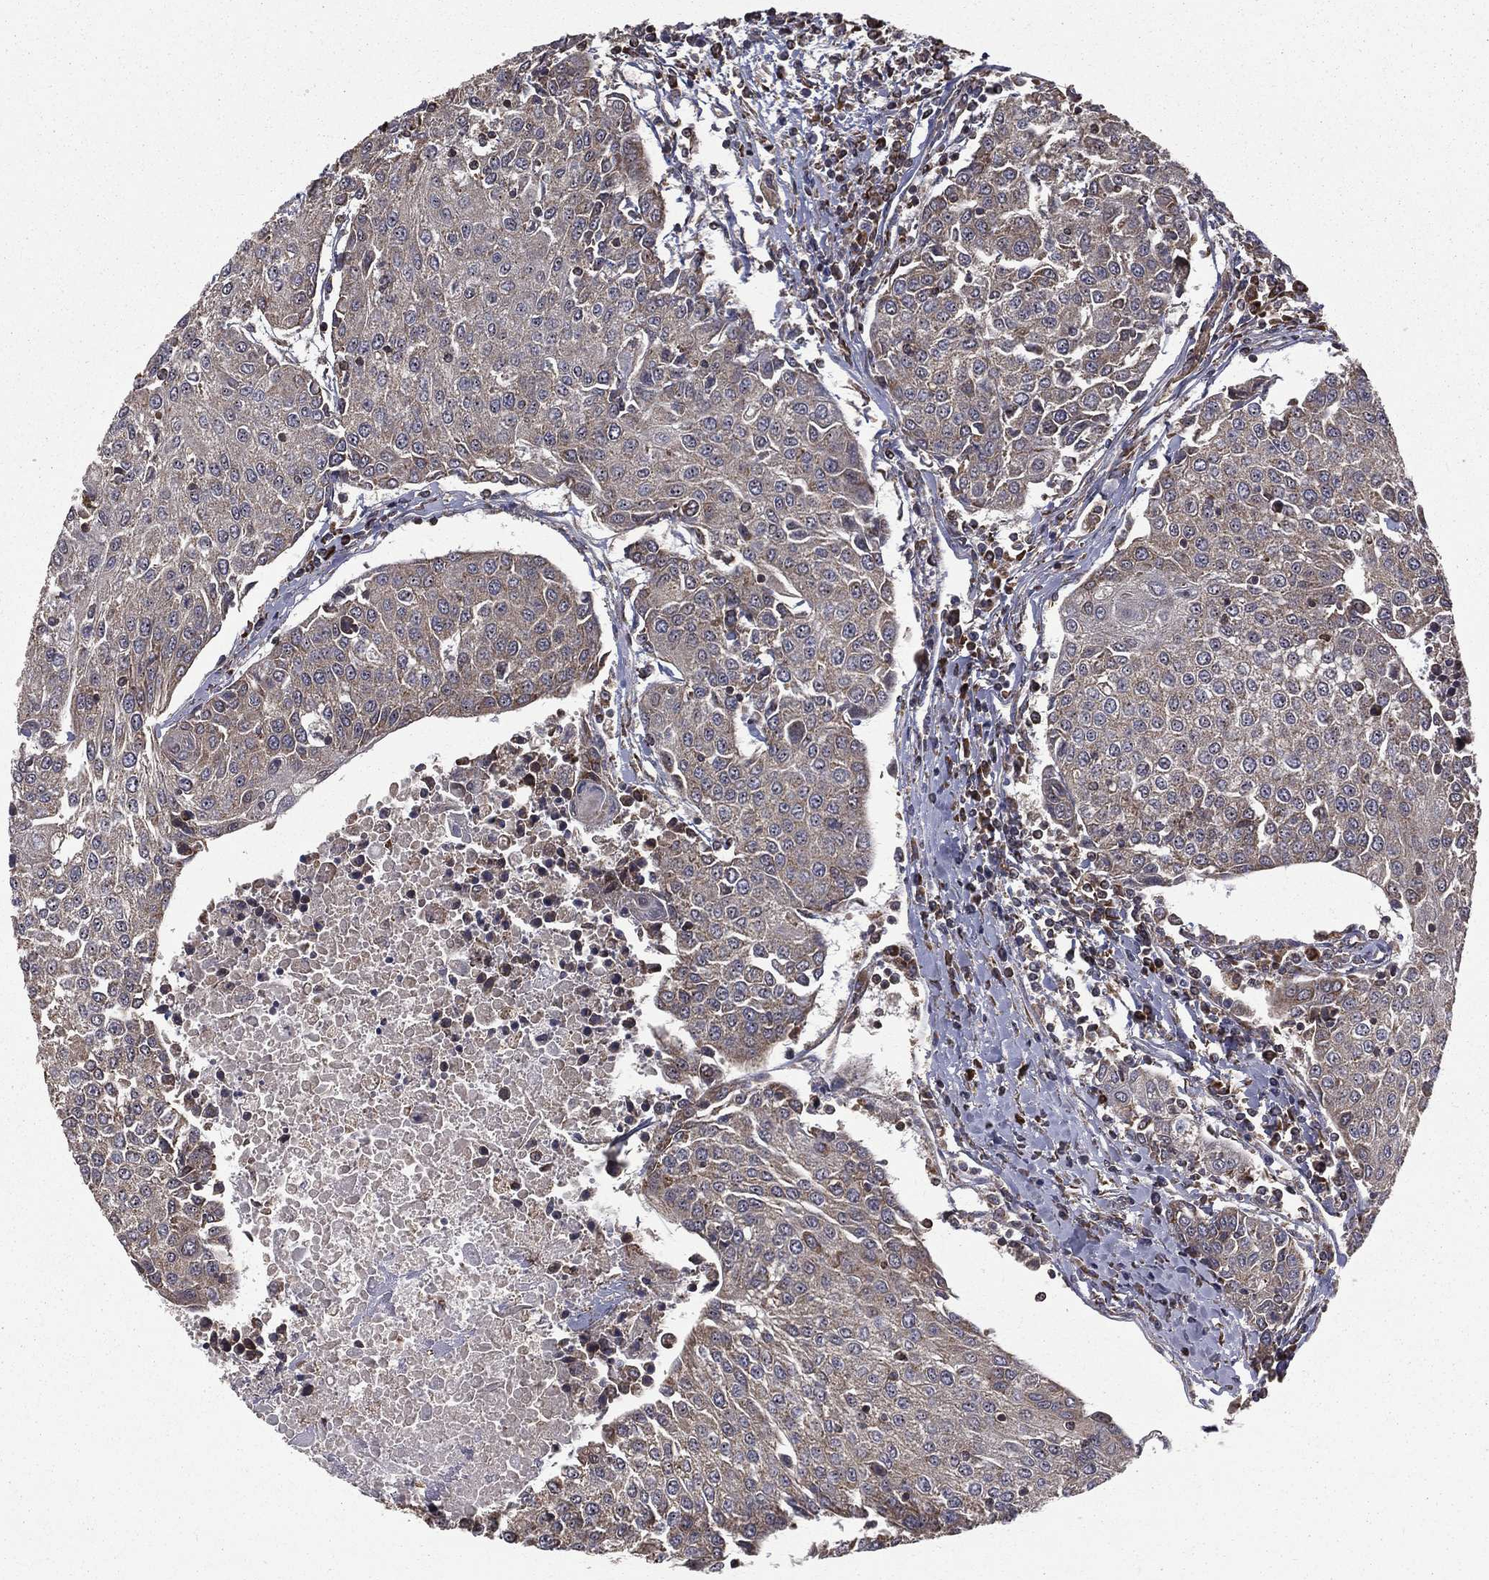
{"staining": {"intensity": "negative", "quantity": "none", "location": "none"}, "tissue": "urothelial cancer", "cell_type": "Tumor cells", "image_type": "cancer", "snomed": [{"axis": "morphology", "description": "Urothelial carcinoma, High grade"}, {"axis": "topography", "description": "Urinary bladder"}], "caption": "This is a image of immunohistochemistry staining of urothelial carcinoma (high-grade), which shows no expression in tumor cells.", "gene": "OLFML1", "patient": {"sex": "female", "age": 85}}